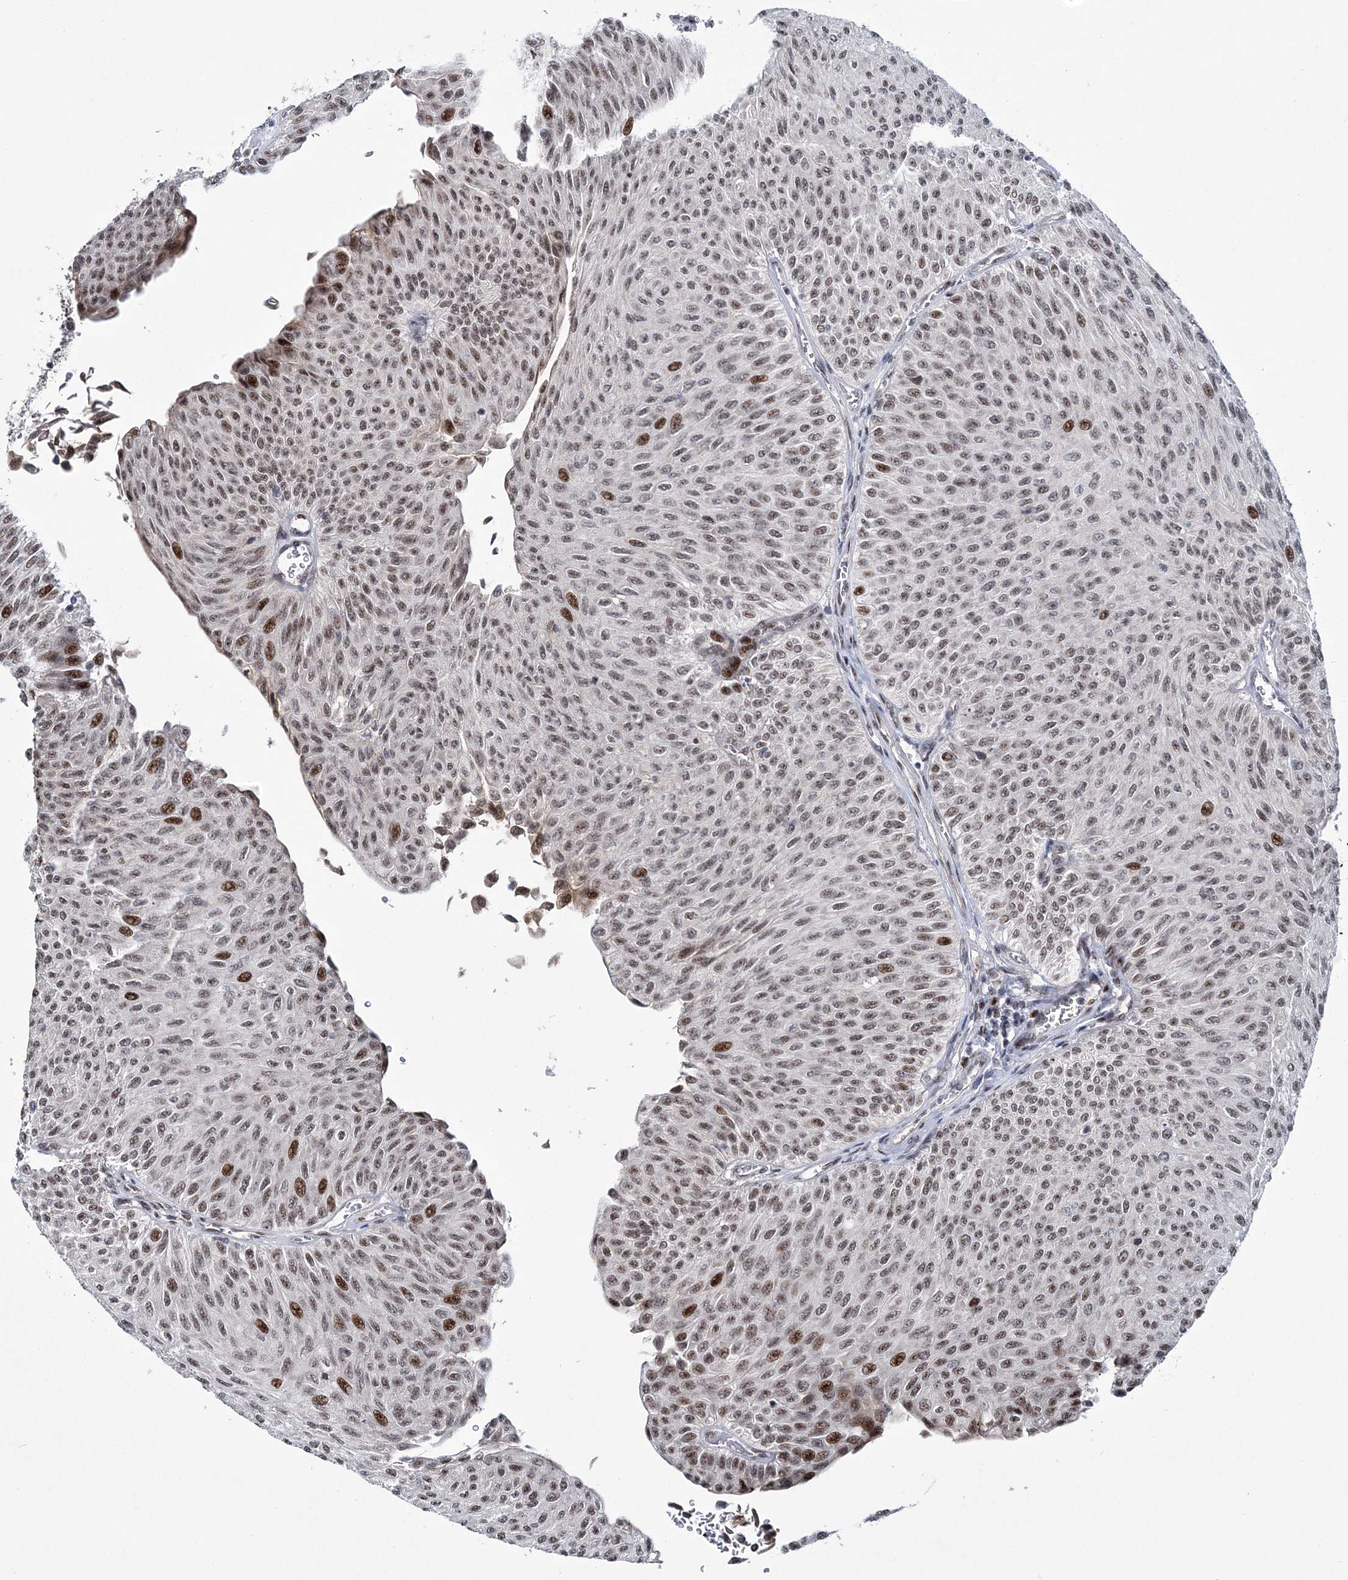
{"staining": {"intensity": "strong", "quantity": "<25%", "location": "nuclear"}, "tissue": "urothelial cancer", "cell_type": "Tumor cells", "image_type": "cancer", "snomed": [{"axis": "morphology", "description": "Urothelial carcinoma, Low grade"}, {"axis": "topography", "description": "Urinary bladder"}], "caption": "DAB immunohistochemical staining of urothelial cancer reveals strong nuclear protein expression in approximately <25% of tumor cells. The protein is shown in brown color, while the nuclei are stained blue.", "gene": "TATDN2", "patient": {"sex": "male", "age": 78}}